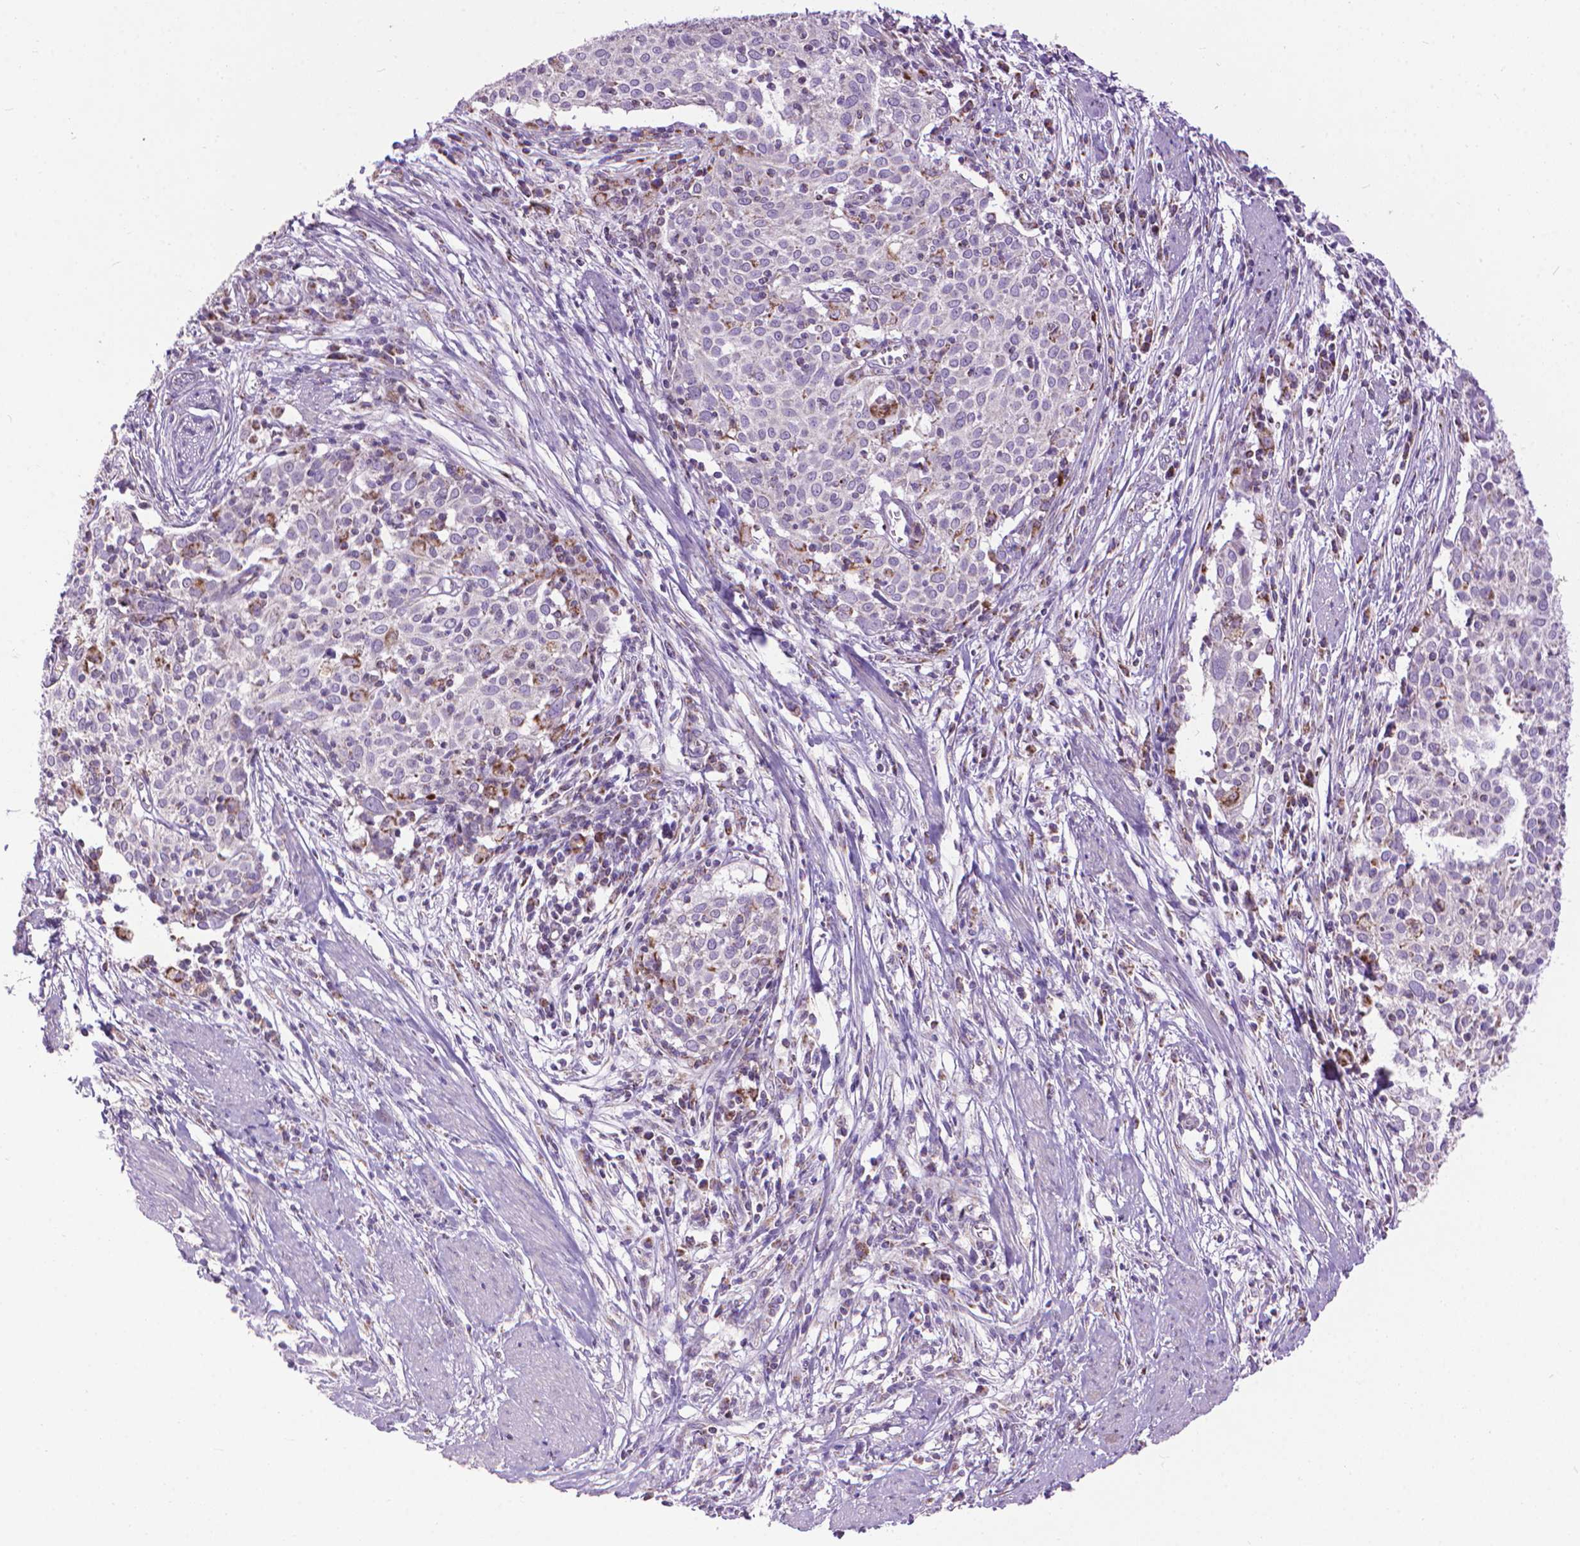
{"staining": {"intensity": "strong", "quantity": "<25%", "location": "cytoplasmic/membranous"}, "tissue": "cervical cancer", "cell_type": "Tumor cells", "image_type": "cancer", "snomed": [{"axis": "morphology", "description": "Squamous cell carcinoma, NOS"}, {"axis": "topography", "description": "Cervix"}], "caption": "Protein analysis of cervical cancer tissue exhibits strong cytoplasmic/membranous expression in approximately <25% of tumor cells. The protein of interest is shown in brown color, while the nuclei are stained blue.", "gene": "VDAC1", "patient": {"sex": "female", "age": 39}}